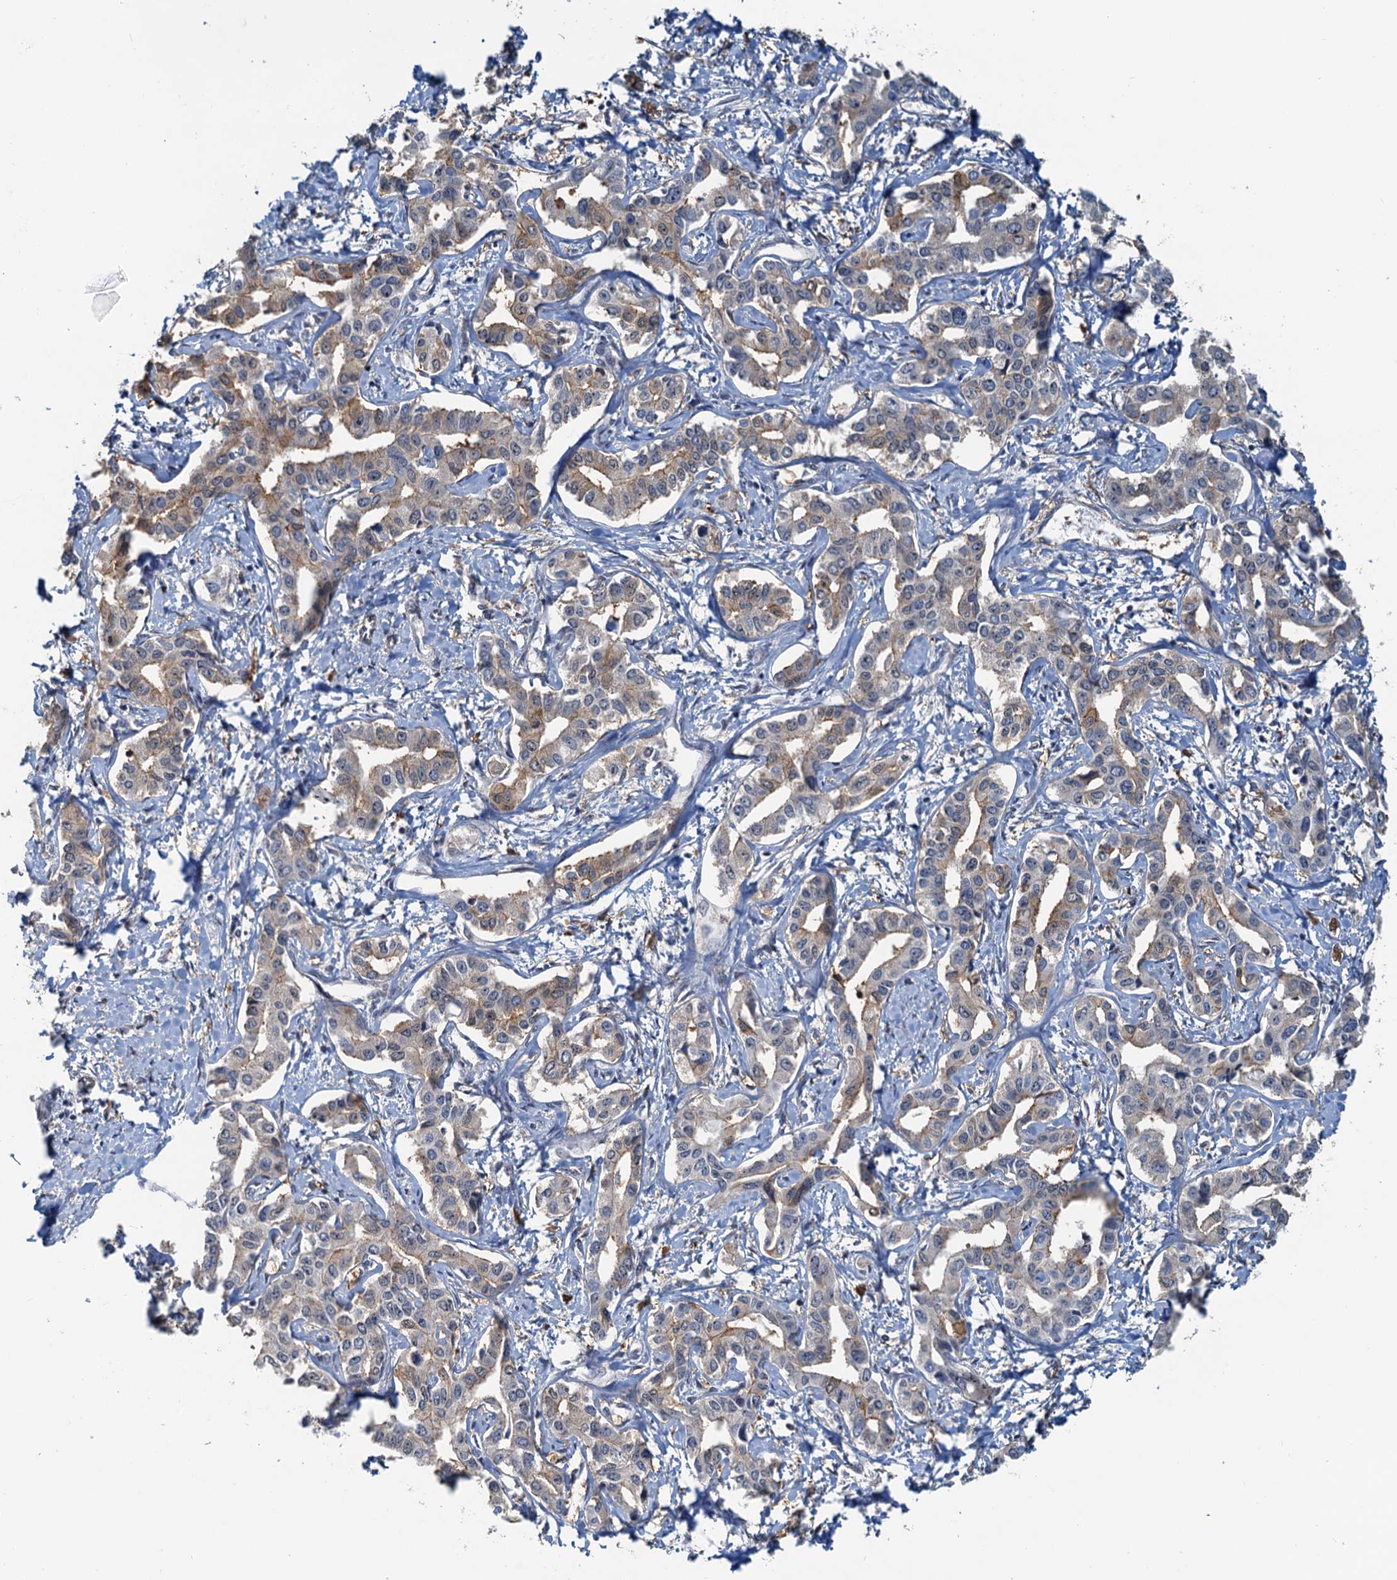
{"staining": {"intensity": "weak", "quantity": "25%-75%", "location": "cytoplasmic/membranous"}, "tissue": "liver cancer", "cell_type": "Tumor cells", "image_type": "cancer", "snomed": [{"axis": "morphology", "description": "Cholangiocarcinoma"}, {"axis": "topography", "description": "Liver"}], "caption": "Protein staining of liver cancer tissue exhibits weak cytoplasmic/membranous positivity in about 25%-75% of tumor cells.", "gene": "SPINDOC", "patient": {"sex": "male", "age": 59}}